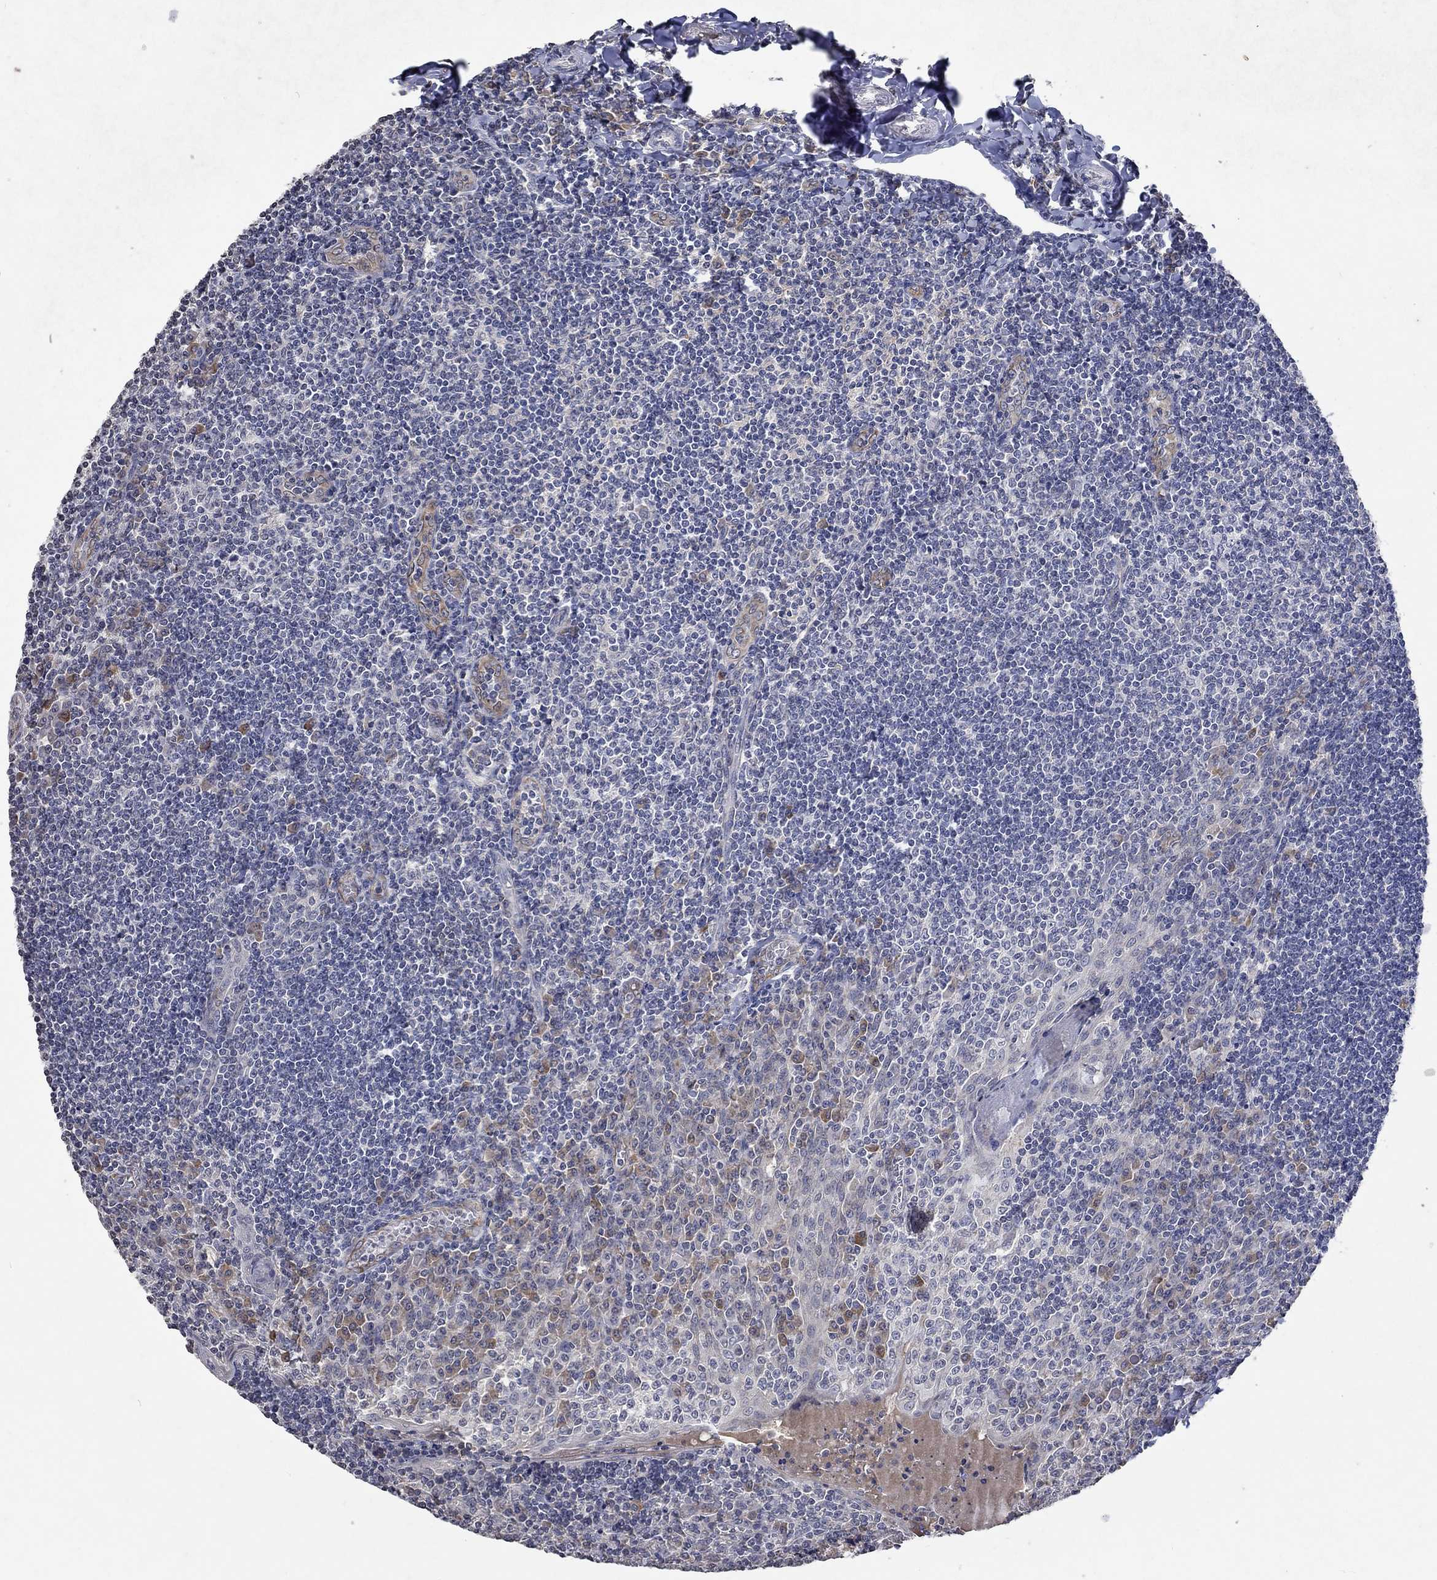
{"staining": {"intensity": "negative", "quantity": "none", "location": "none"}, "tissue": "tonsil", "cell_type": "Germinal center cells", "image_type": "normal", "snomed": [{"axis": "morphology", "description": "Normal tissue, NOS"}, {"axis": "topography", "description": "Tonsil"}], "caption": "Micrograph shows no significant protein staining in germinal center cells of benign tonsil. (Stains: DAB (3,3'-diaminobenzidine) IHC with hematoxylin counter stain, Microscopy: brightfield microscopy at high magnification).", "gene": "TMEM169", "patient": {"sex": "female", "age": 12}}